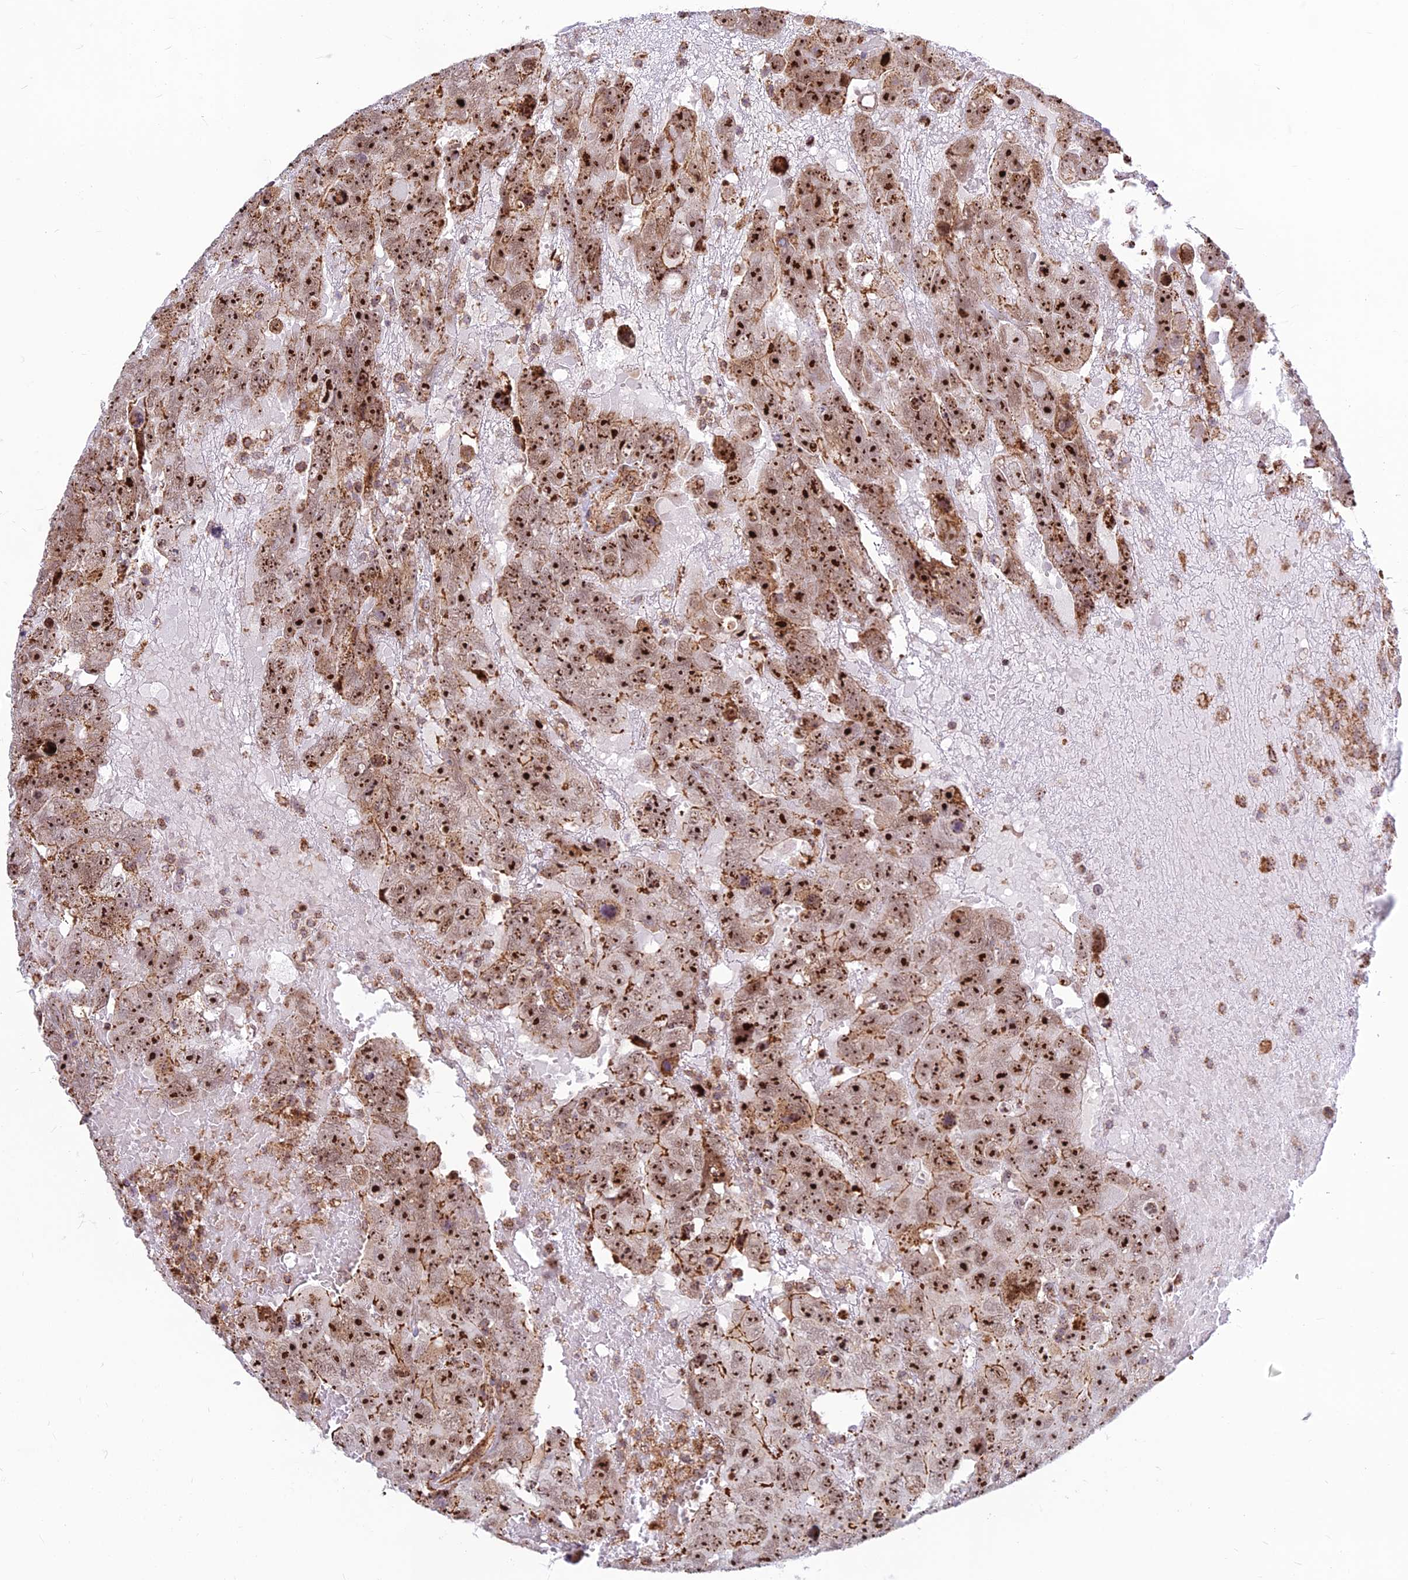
{"staining": {"intensity": "strong", "quantity": ">75%", "location": "nuclear"}, "tissue": "testis cancer", "cell_type": "Tumor cells", "image_type": "cancer", "snomed": [{"axis": "morphology", "description": "Carcinoma, Embryonal, NOS"}, {"axis": "topography", "description": "Testis"}], "caption": "The image reveals staining of embryonal carcinoma (testis), revealing strong nuclear protein positivity (brown color) within tumor cells.", "gene": "POLR1G", "patient": {"sex": "male", "age": 45}}